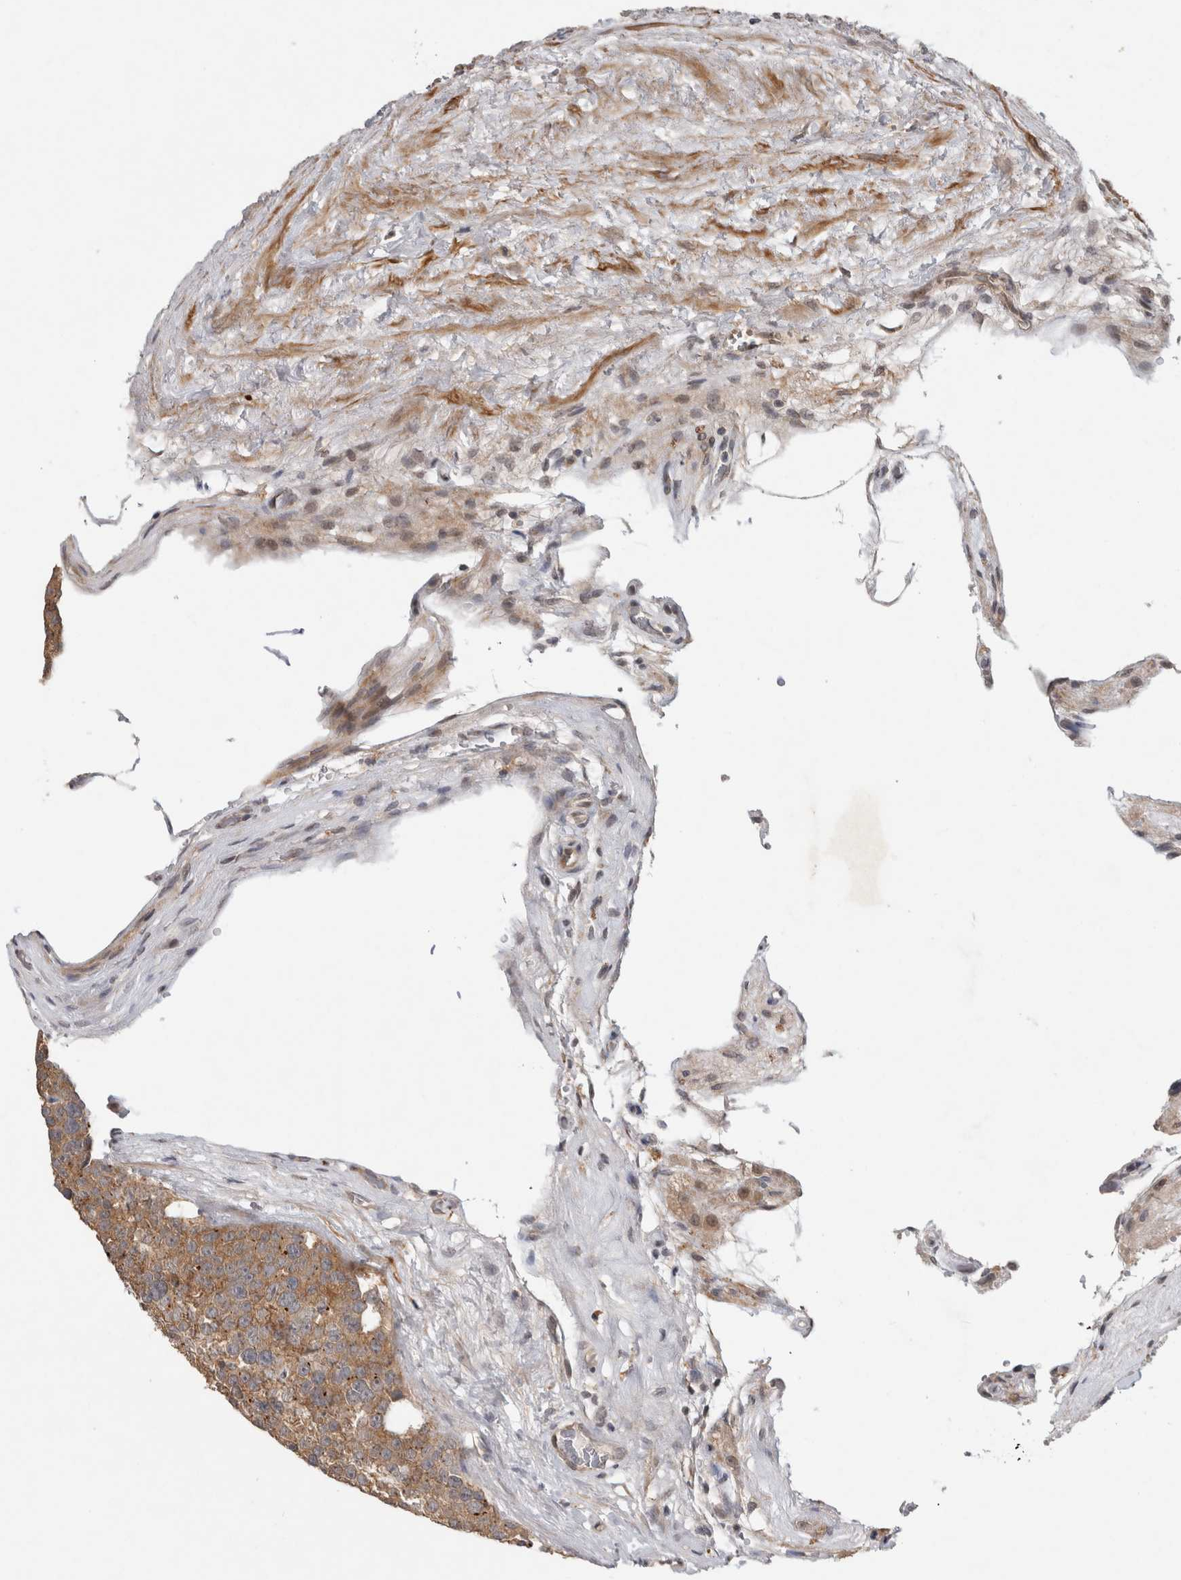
{"staining": {"intensity": "moderate", "quantity": ">75%", "location": "cytoplasmic/membranous"}, "tissue": "testis cancer", "cell_type": "Tumor cells", "image_type": "cancer", "snomed": [{"axis": "morphology", "description": "Seminoma, NOS"}, {"axis": "topography", "description": "Testis"}], "caption": "Human seminoma (testis) stained with a brown dye displays moderate cytoplasmic/membranous positive positivity in approximately >75% of tumor cells.", "gene": "RHPN1", "patient": {"sex": "male", "age": 71}}